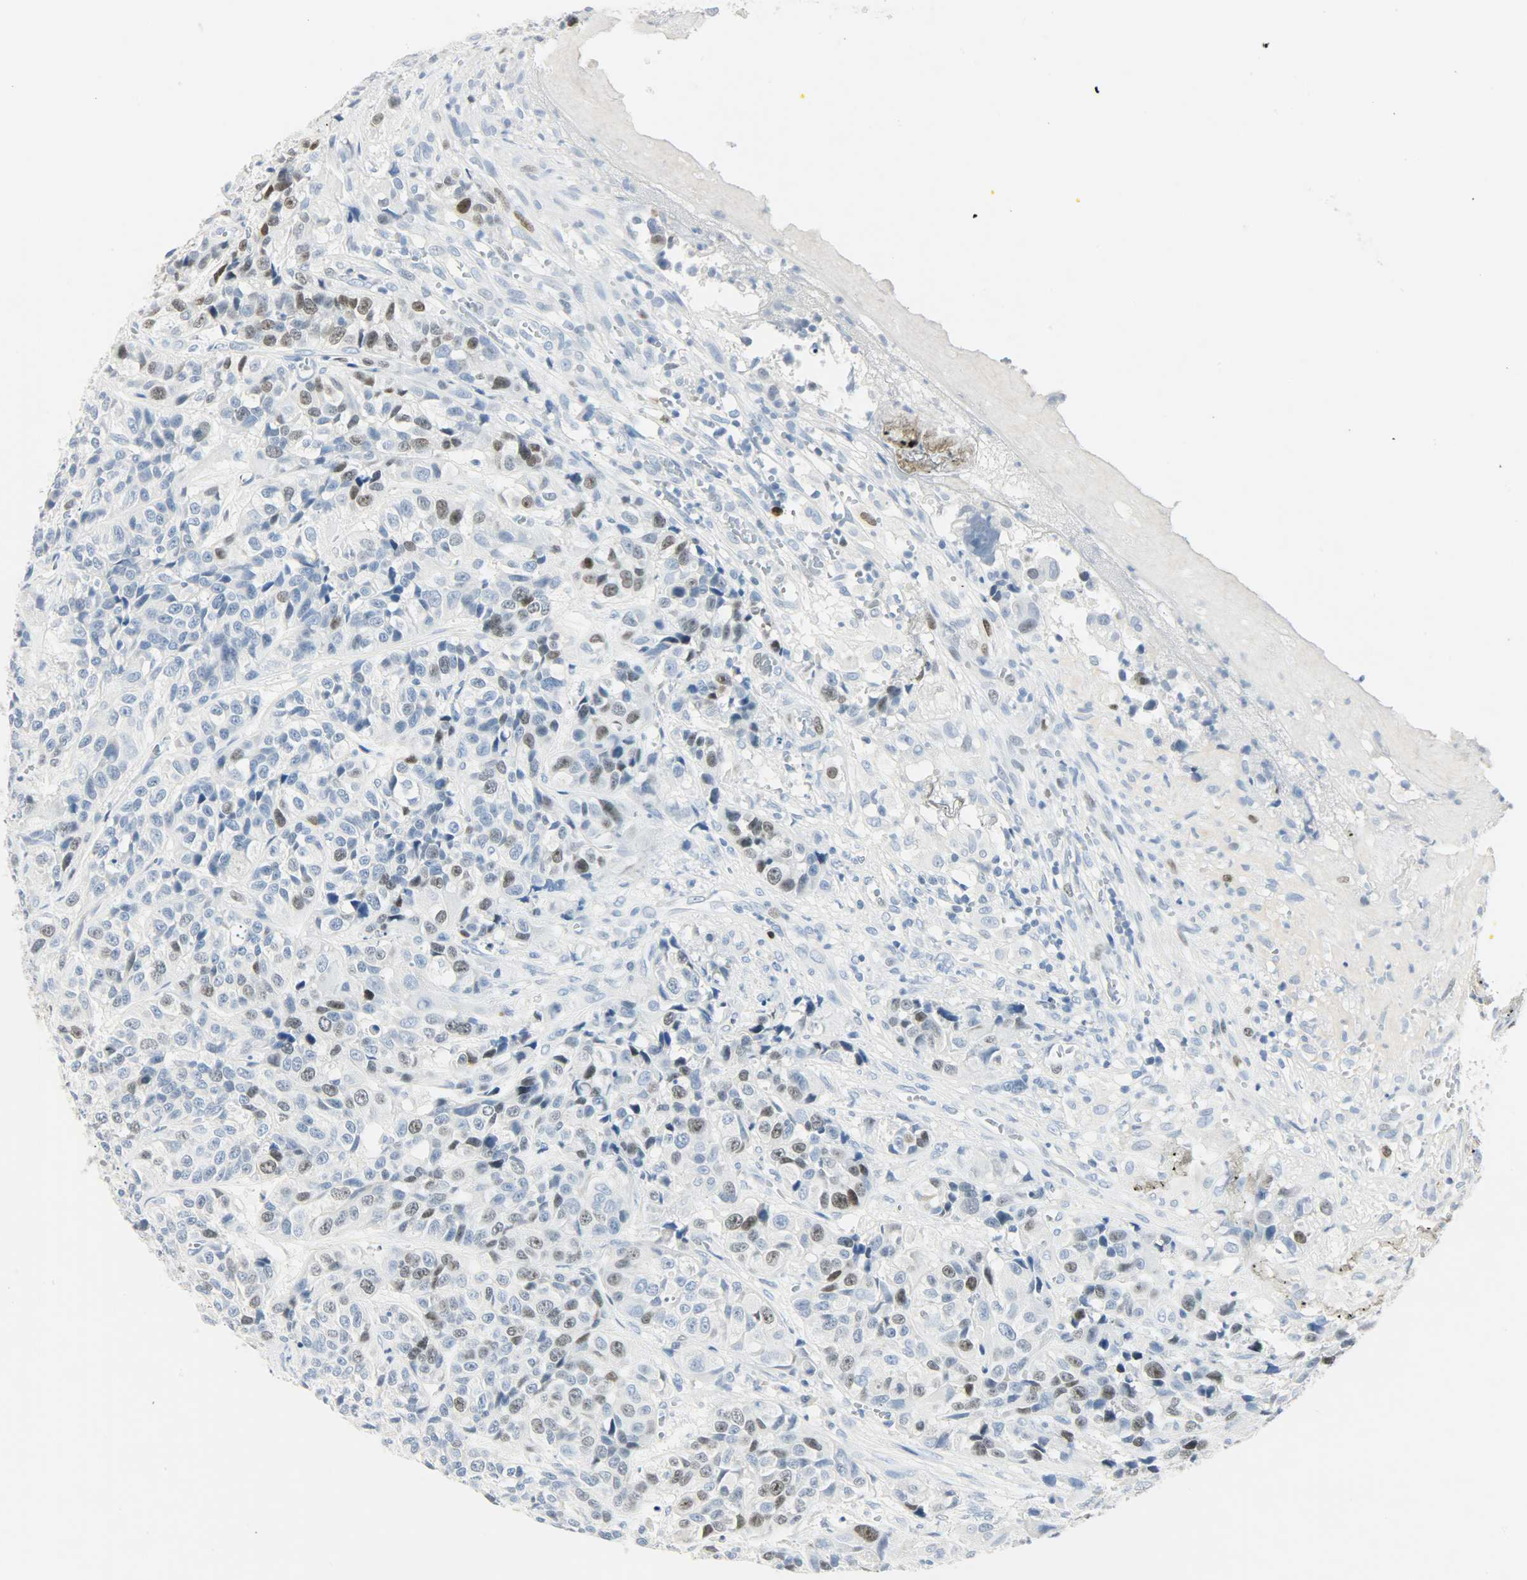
{"staining": {"intensity": "weak", "quantity": "<25%", "location": "nuclear"}, "tissue": "urothelial cancer", "cell_type": "Tumor cells", "image_type": "cancer", "snomed": [{"axis": "morphology", "description": "Urothelial carcinoma, High grade"}, {"axis": "topography", "description": "Urinary bladder"}], "caption": "Tumor cells are negative for brown protein staining in urothelial cancer.", "gene": "HELLS", "patient": {"sex": "female", "age": 81}}